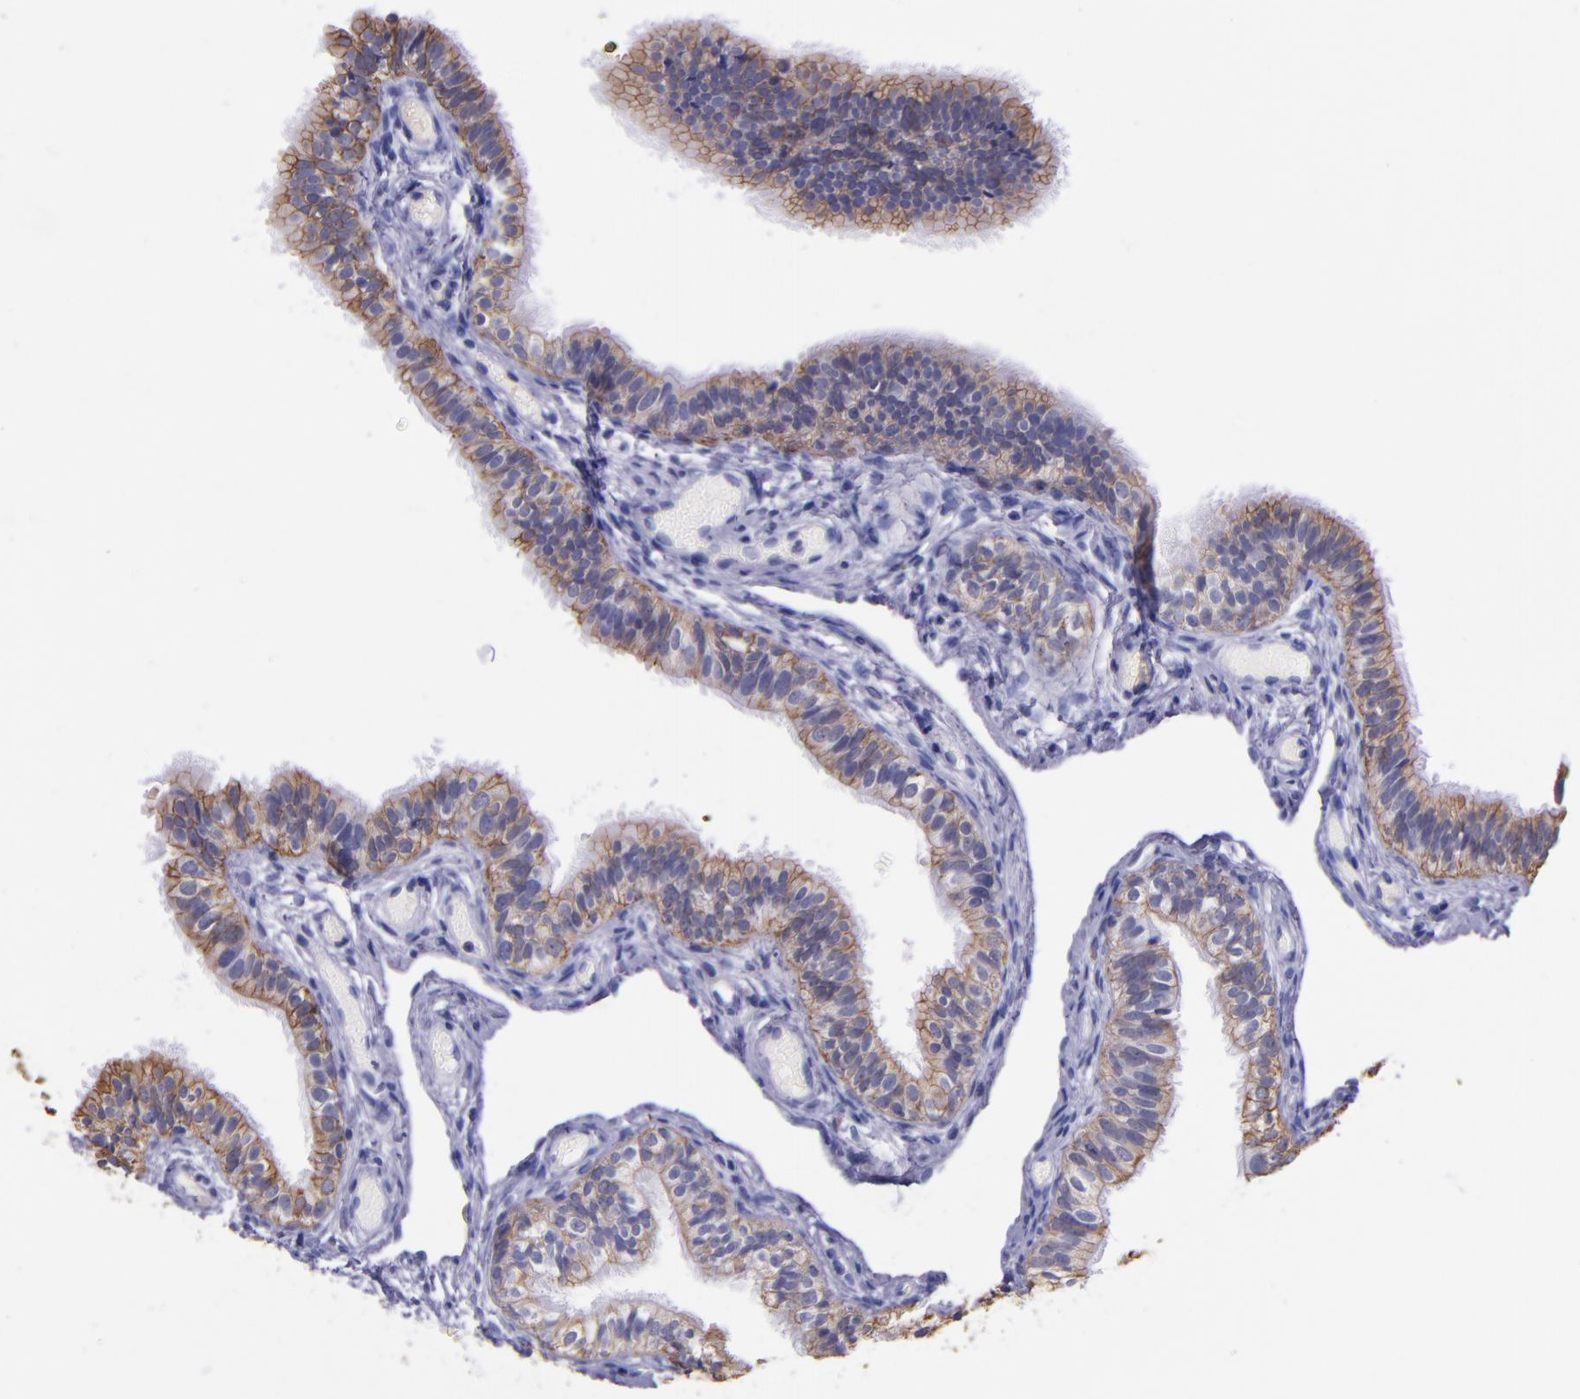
{"staining": {"intensity": "moderate", "quantity": ">75%", "location": "cytoplasmic/membranous"}, "tissue": "fallopian tube", "cell_type": "Glandular cells", "image_type": "normal", "snomed": [{"axis": "morphology", "description": "Normal tissue, NOS"}, {"axis": "morphology", "description": "Dermoid, NOS"}, {"axis": "topography", "description": "Fallopian tube"}], "caption": "IHC (DAB (3,3'-diaminobenzidine)) staining of normal human fallopian tube shows moderate cytoplasmic/membranous protein staining in about >75% of glandular cells. (DAB (3,3'-diaminobenzidine) = brown stain, brightfield microscopy at high magnification).", "gene": "KRT4", "patient": {"sex": "female", "age": 33}}